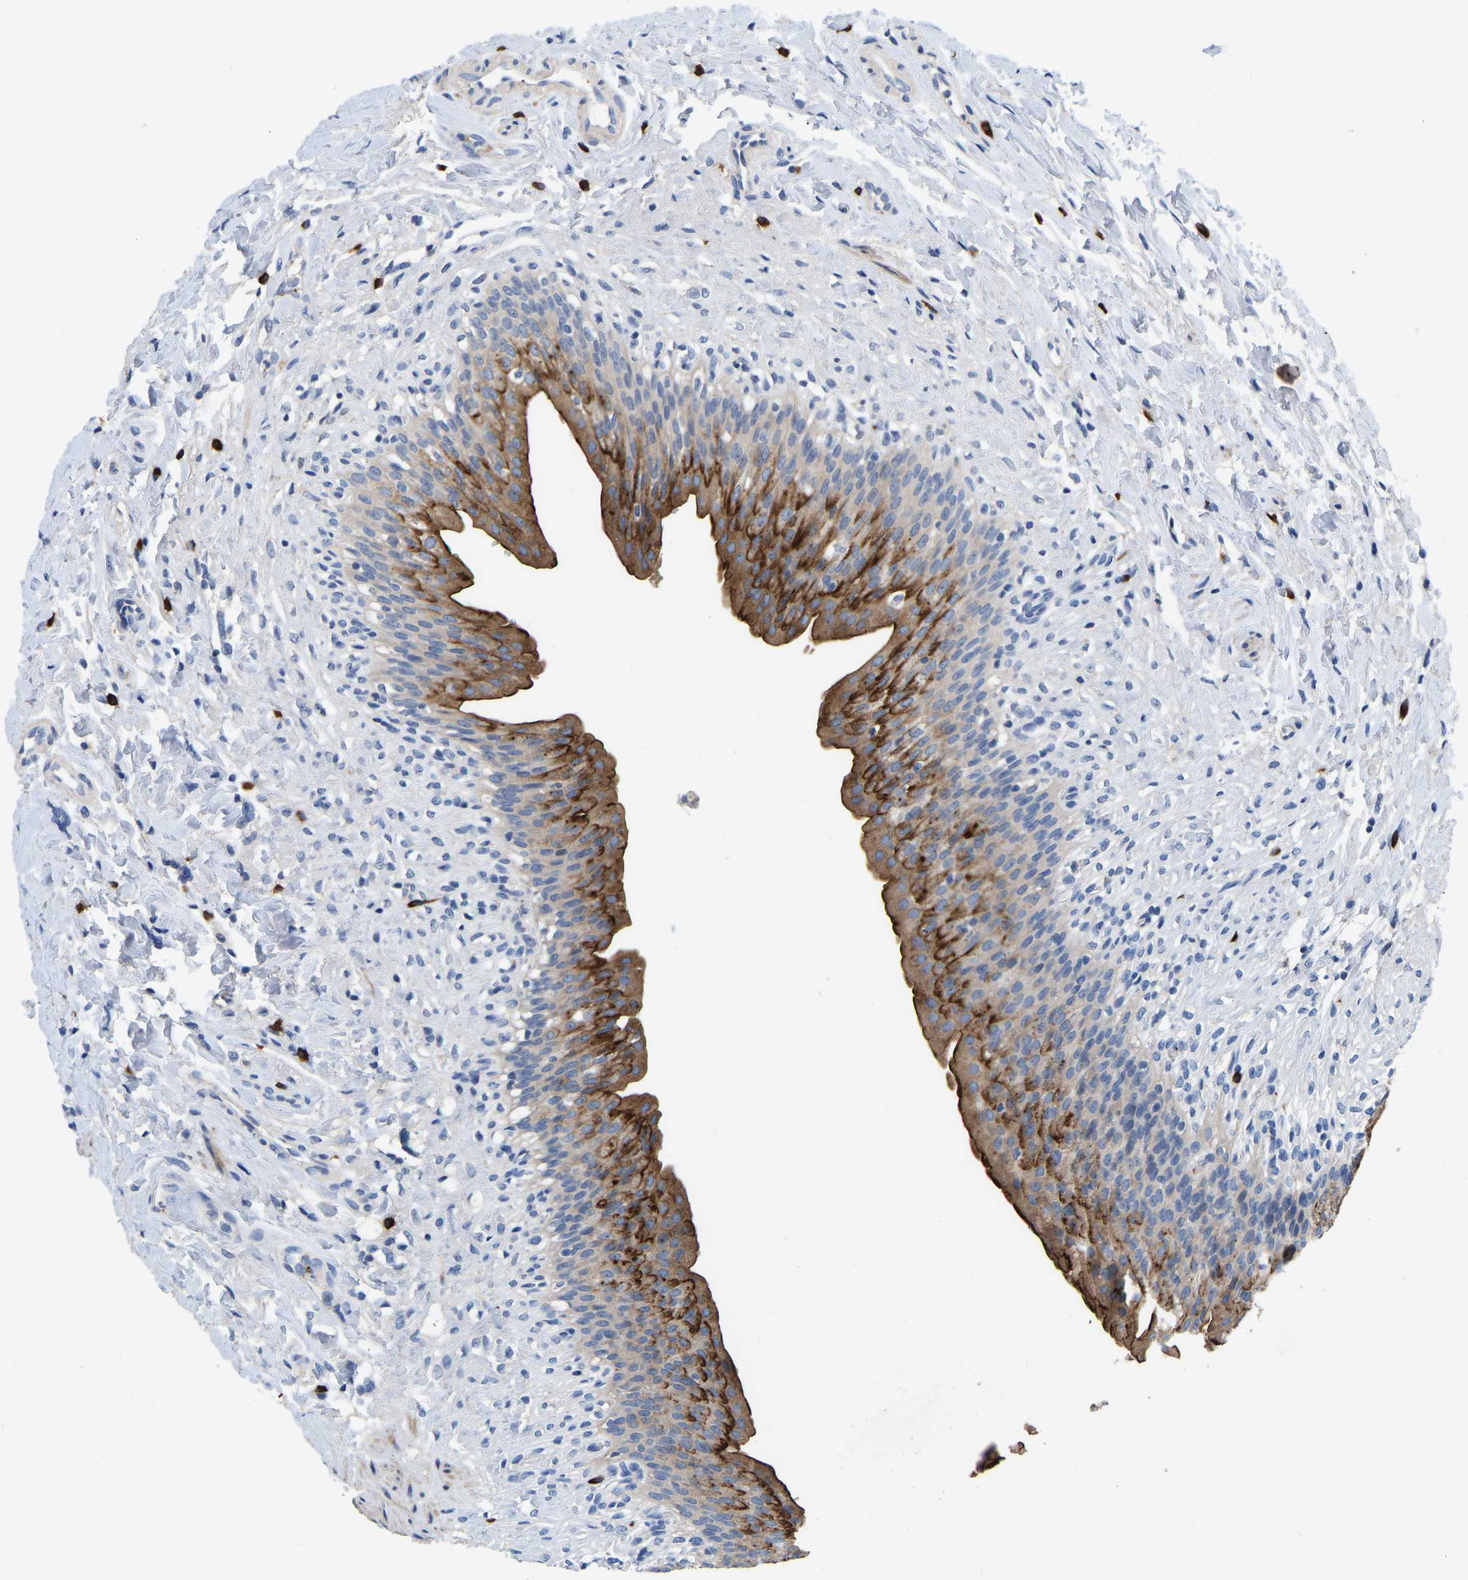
{"staining": {"intensity": "strong", "quantity": "25%-75%", "location": "cytoplasmic/membranous"}, "tissue": "urinary bladder", "cell_type": "Urothelial cells", "image_type": "normal", "snomed": [{"axis": "morphology", "description": "Normal tissue, NOS"}, {"axis": "topography", "description": "Urinary bladder"}], "caption": "Immunohistochemistry (IHC) of normal urinary bladder displays high levels of strong cytoplasmic/membranous staining in approximately 25%-75% of urothelial cells.", "gene": "RAB27B", "patient": {"sex": "female", "age": 79}}